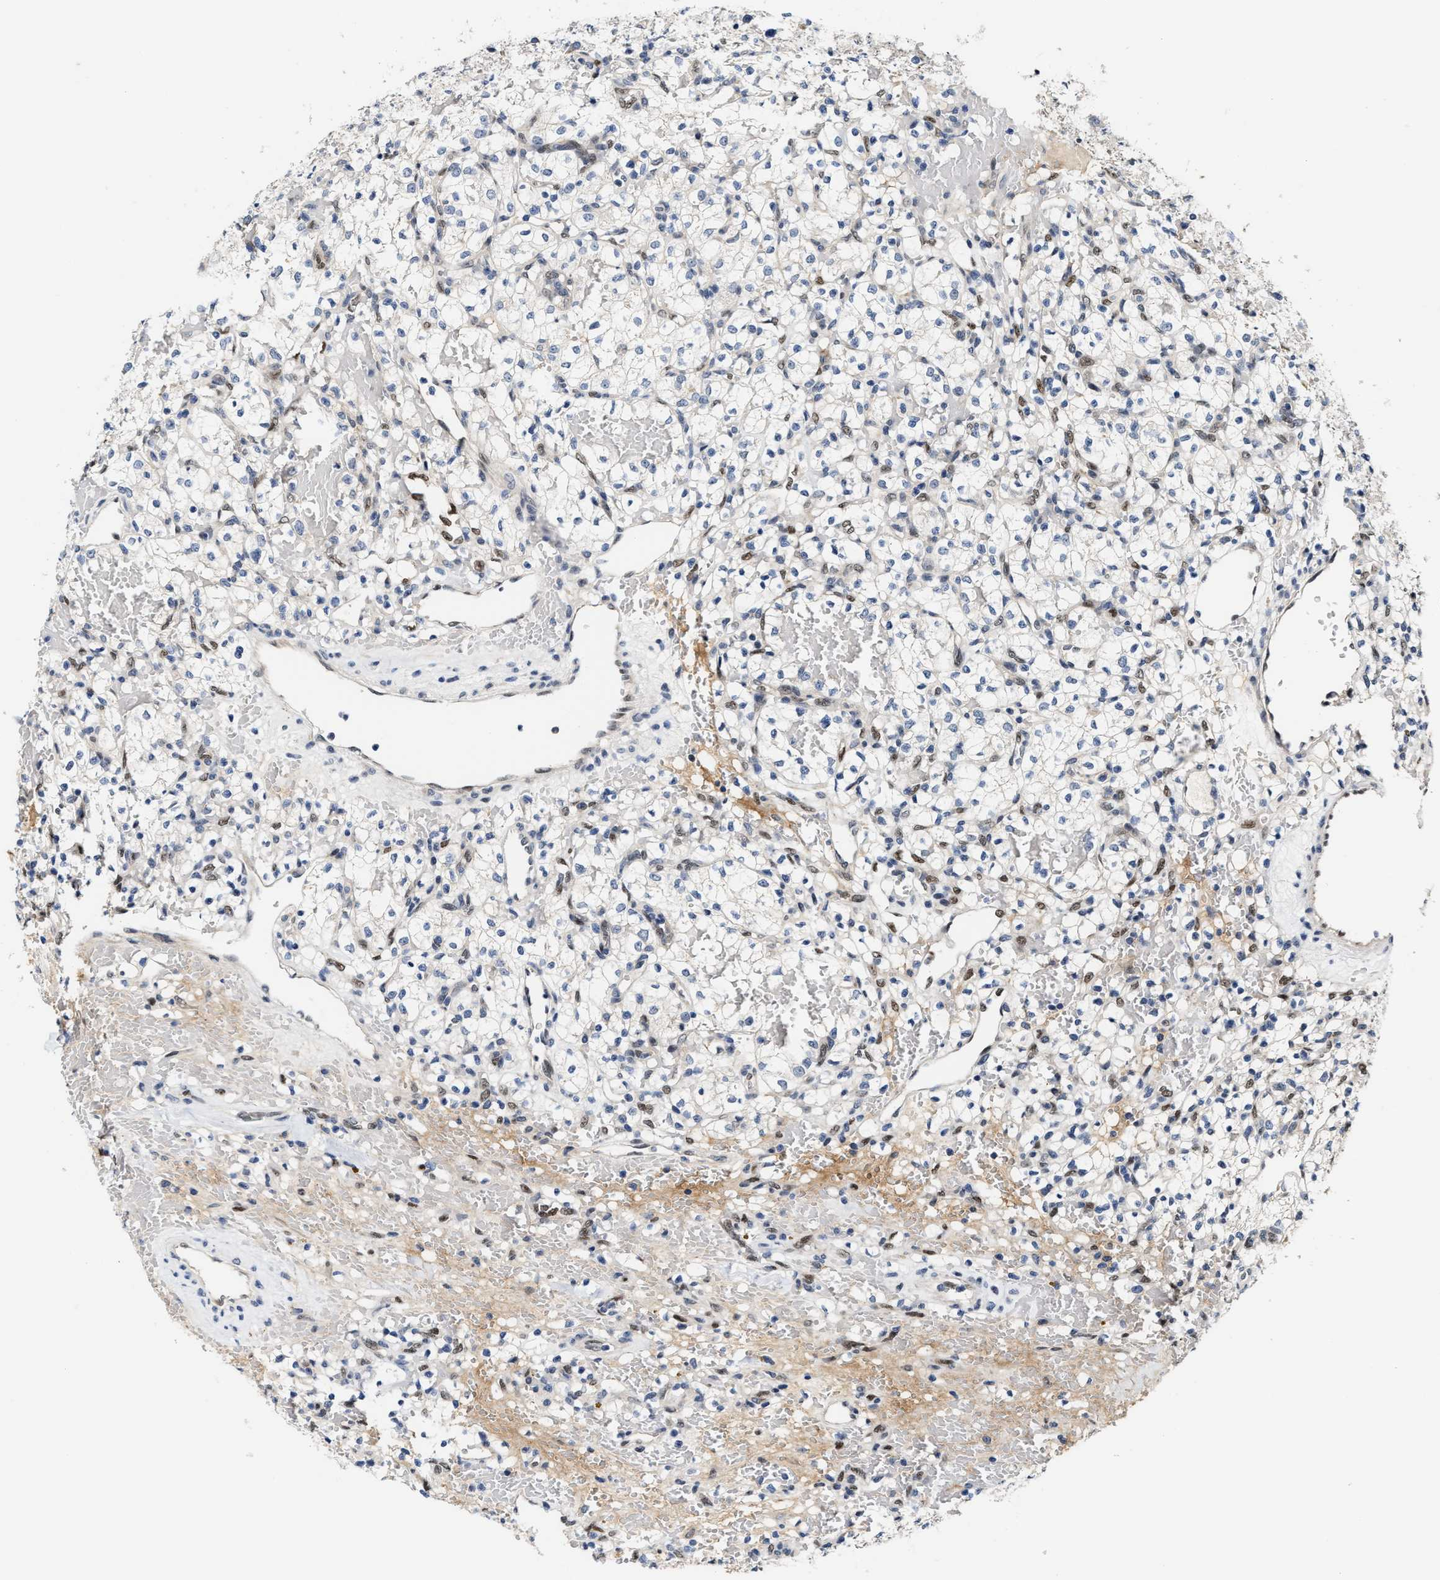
{"staining": {"intensity": "negative", "quantity": "none", "location": "none"}, "tissue": "renal cancer", "cell_type": "Tumor cells", "image_type": "cancer", "snomed": [{"axis": "morphology", "description": "Adenocarcinoma, NOS"}, {"axis": "topography", "description": "Kidney"}], "caption": "Immunohistochemistry (IHC) histopathology image of human adenocarcinoma (renal) stained for a protein (brown), which exhibits no positivity in tumor cells.", "gene": "TCF4", "patient": {"sex": "female", "age": 60}}